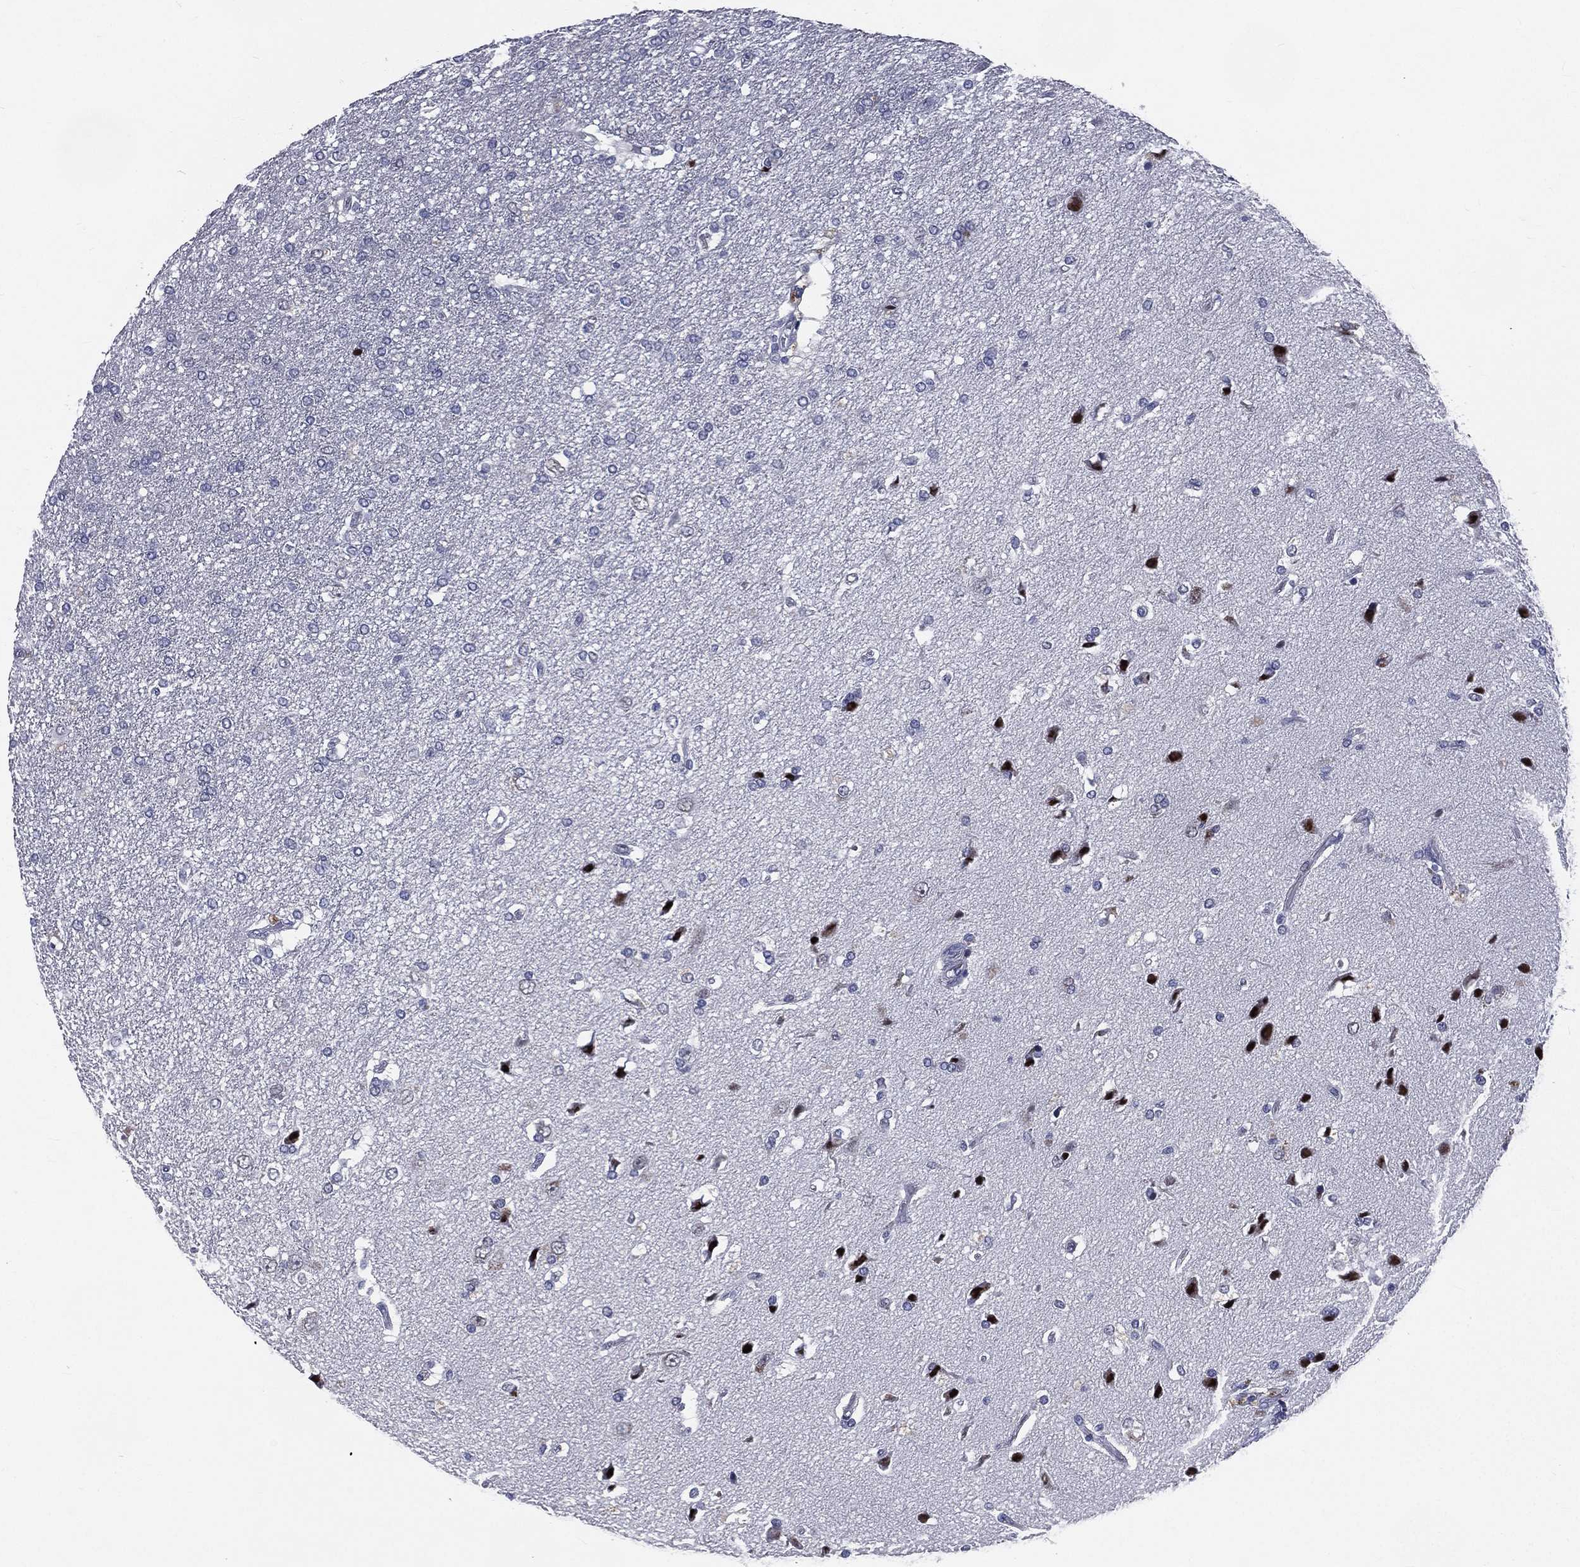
{"staining": {"intensity": "negative", "quantity": "none", "location": "none"}, "tissue": "glioma", "cell_type": "Tumor cells", "image_type": "cancer", "snomed": [{"axis": "morphology", "description": "Glioma, malignant, High grade"}, {"axis": "topography", "description": "Brain"}], "caption": "The micrograph displays no significant expression in tumor cells of malignant glioma (high-grade).", "gene": "IFT27", "patient": {"sex": "female", "age": 63}}